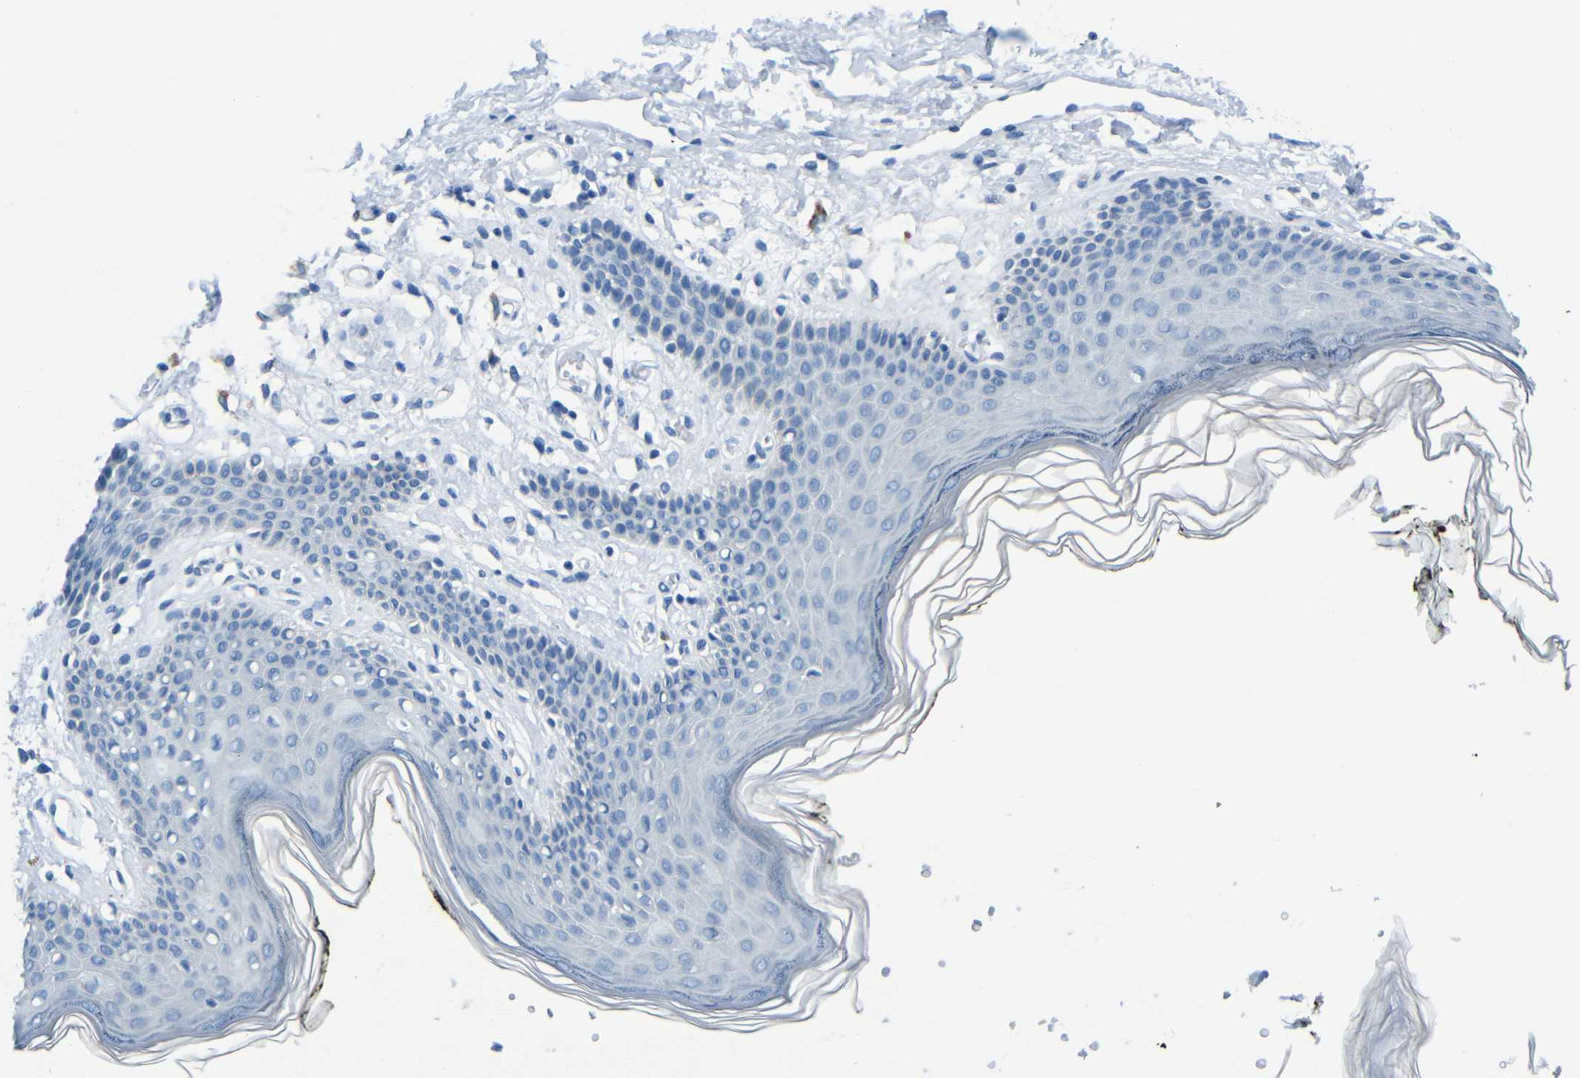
{"staining": {"intensity": "negative", "quantity": "none", "location": "none"}, "tissue": "skin", "cell_type": "Epidermal cells", "image_type": "normal", "snomed": [{"axis": "morphology", "description": "Normal tissue, NOS"}, {"axis": "morphology", "description": "Inflammation, NOS"}, {"axis": "topography", "description": "Vulva"}], "caption": "Photomicrograph shows no protein expression in epidermal cells of unremarkable skin. Brightfield microscopy of immunohistochemistry (IHC) stained with DAB (3,3'-diaminobenzidine) (brown) and hematoxylin (blue), captured at high magnification.", "gene": "FBN2", "patient": {"sex": "female", "age": 84}}